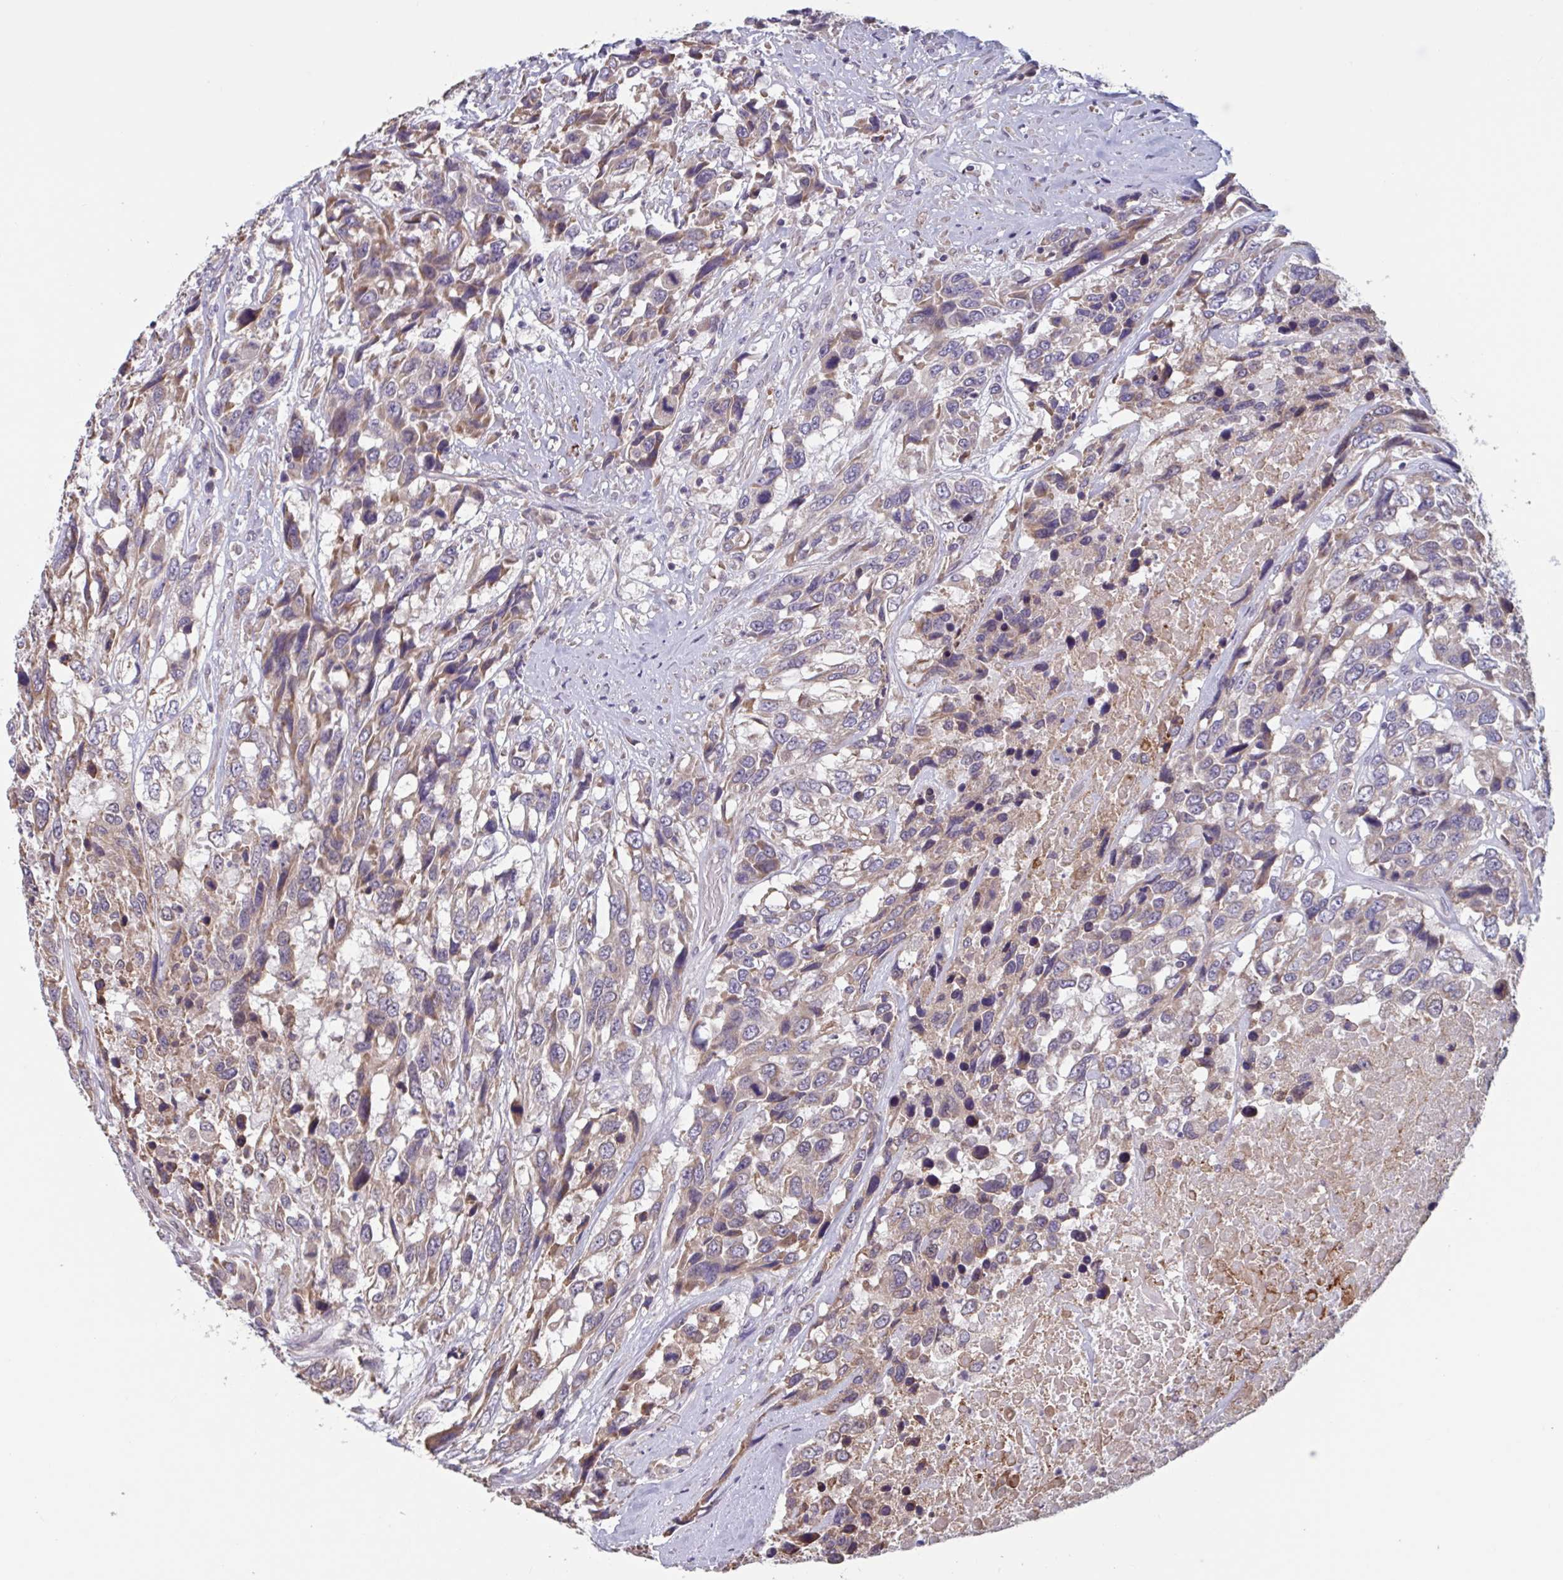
{"staining": {"intensity": "moderate", "quantity": "25%-75%", "location": "cytoplasmic/membranous"}, "tissue": "urothelial cancer", "cell_type": "Tumor cells", "image_type": "cancer", "snomed": [{"axis": "morphology", "description": "Urothelial carcinoma, High grade"}, {"axis": "topography", "description": "Urinary bladder"}], "caption": "Protein expression by immunohistochemistry exhibits moderate cytoplasmic/membranous expression in about 25%-75% of tumor cells in urothelial cancer.", "gene": "CD1E", "patient": {"sex": "female", "age": 70}}